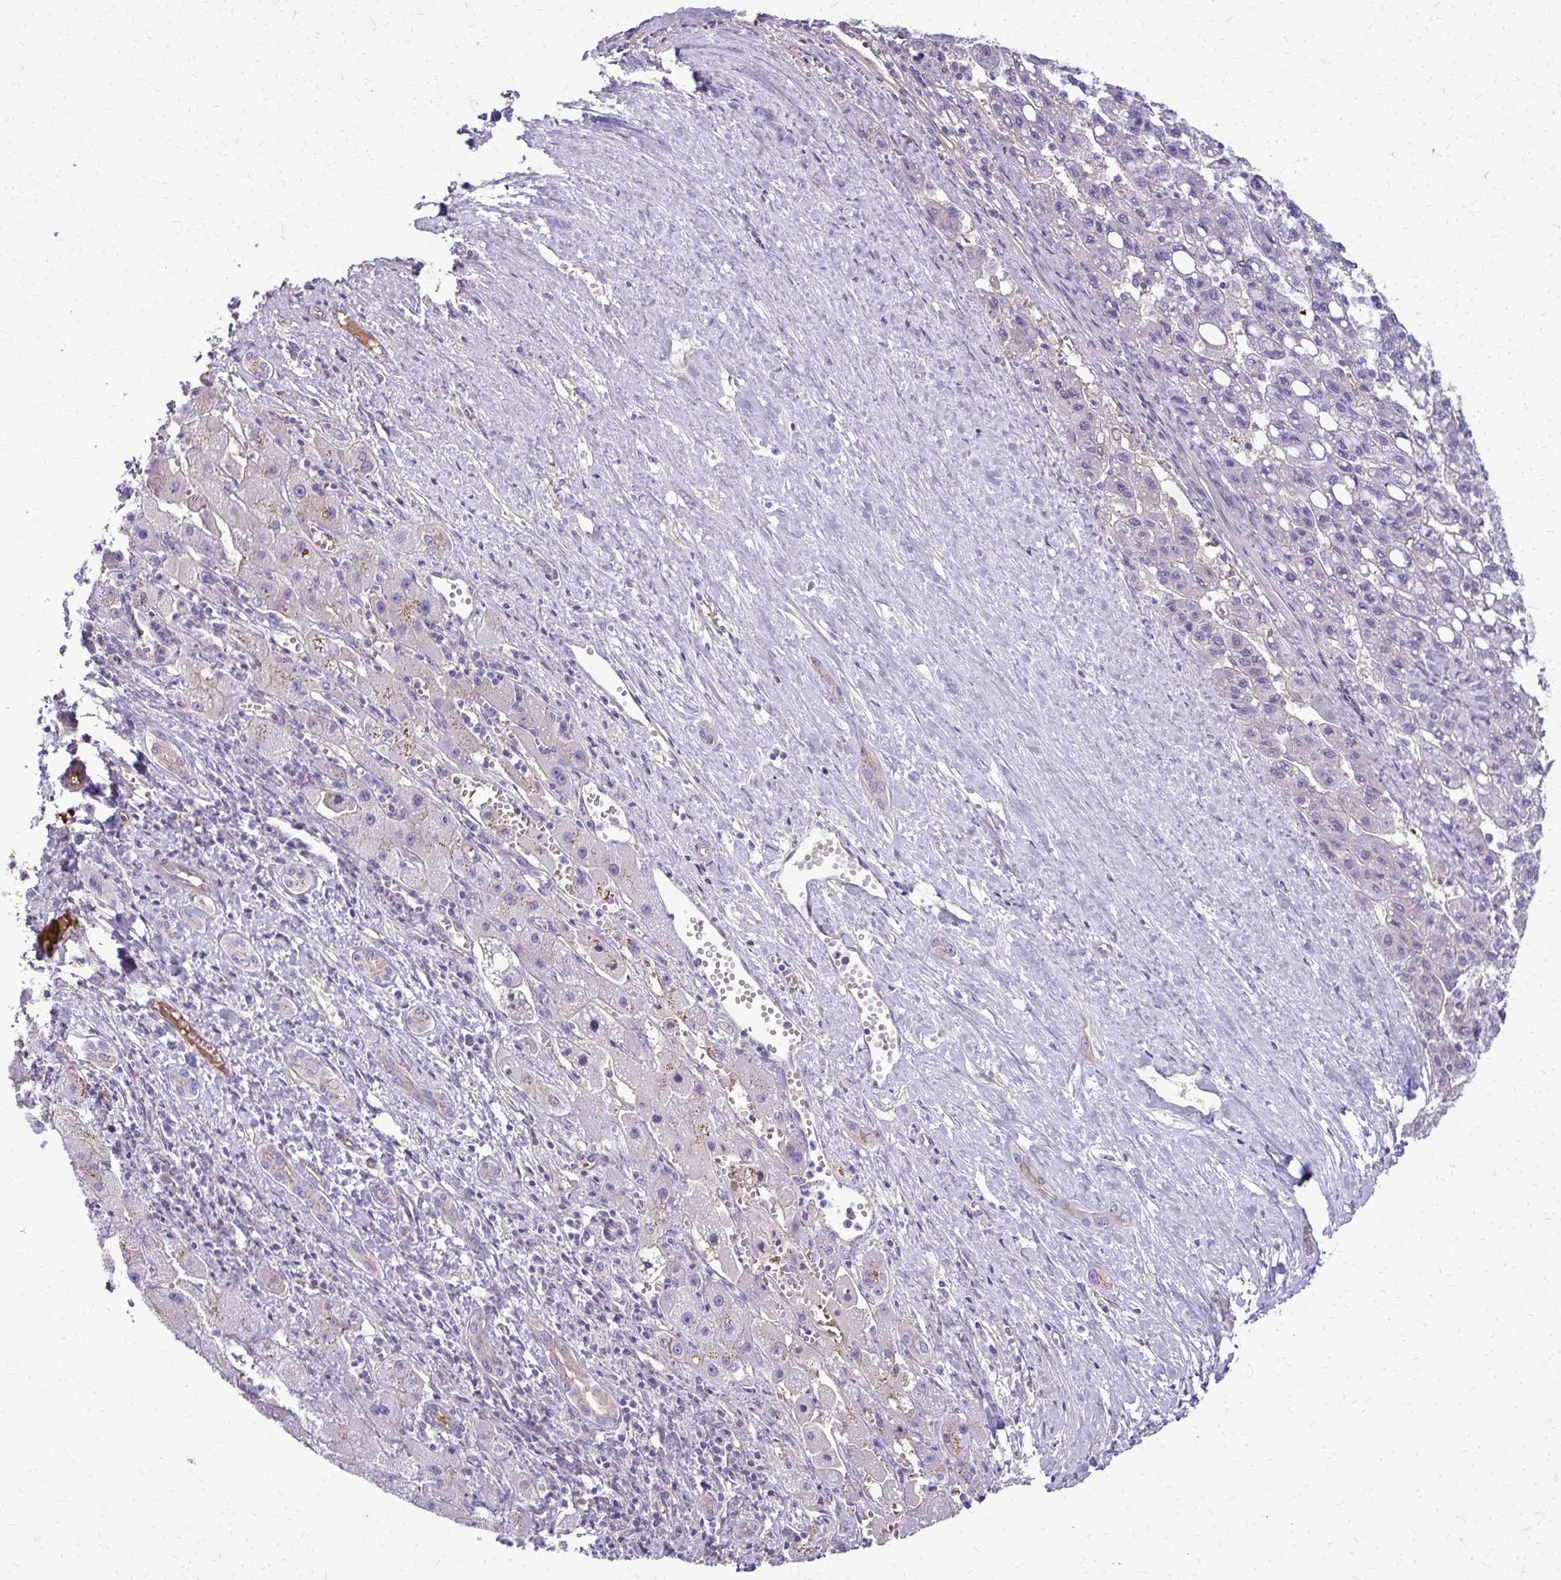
{"staining": {"intensity": "negative", "quantity": "none", "location": "none"}, "tissue": "liver cancer", "cell_type": "Tumor cells", "image_type": "cancer", "snomed": [{"axis": "morphology", "description": "Carcinoma, Hepatocellular, NOS"}, {"axis": "topography", "description": "Liver"}], "caption": "Protein analysis of liver cancer displays no significant expression in tumor cells.", "gene": "RUNDC3B", "patient": {"sex": "female", "age": 82}}